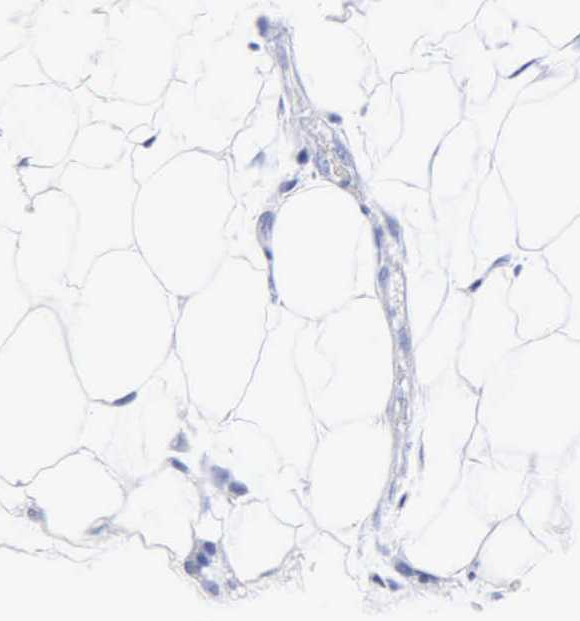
{"staining": {"intensity": "negative", "quantity": "none", "location": "none"}, "tissue": "breast cancer", "cell_type": "Tumor cells", "image_type": "cancer", "snomed": [{"axis": "morphology", "description": "Duct carcinoma"}, {"axis": "topography", "description": "Breast"}], "caption": "This photomicrograph is of intraductal carcinoma (breast) stained with immunohistochemistry (IHC) to label a protein in brown with the nuclei are counter-stained blue. There is no positivity in tumor cells.", "gene": "MB", "patient": {"sex": "female", "age": 91}}